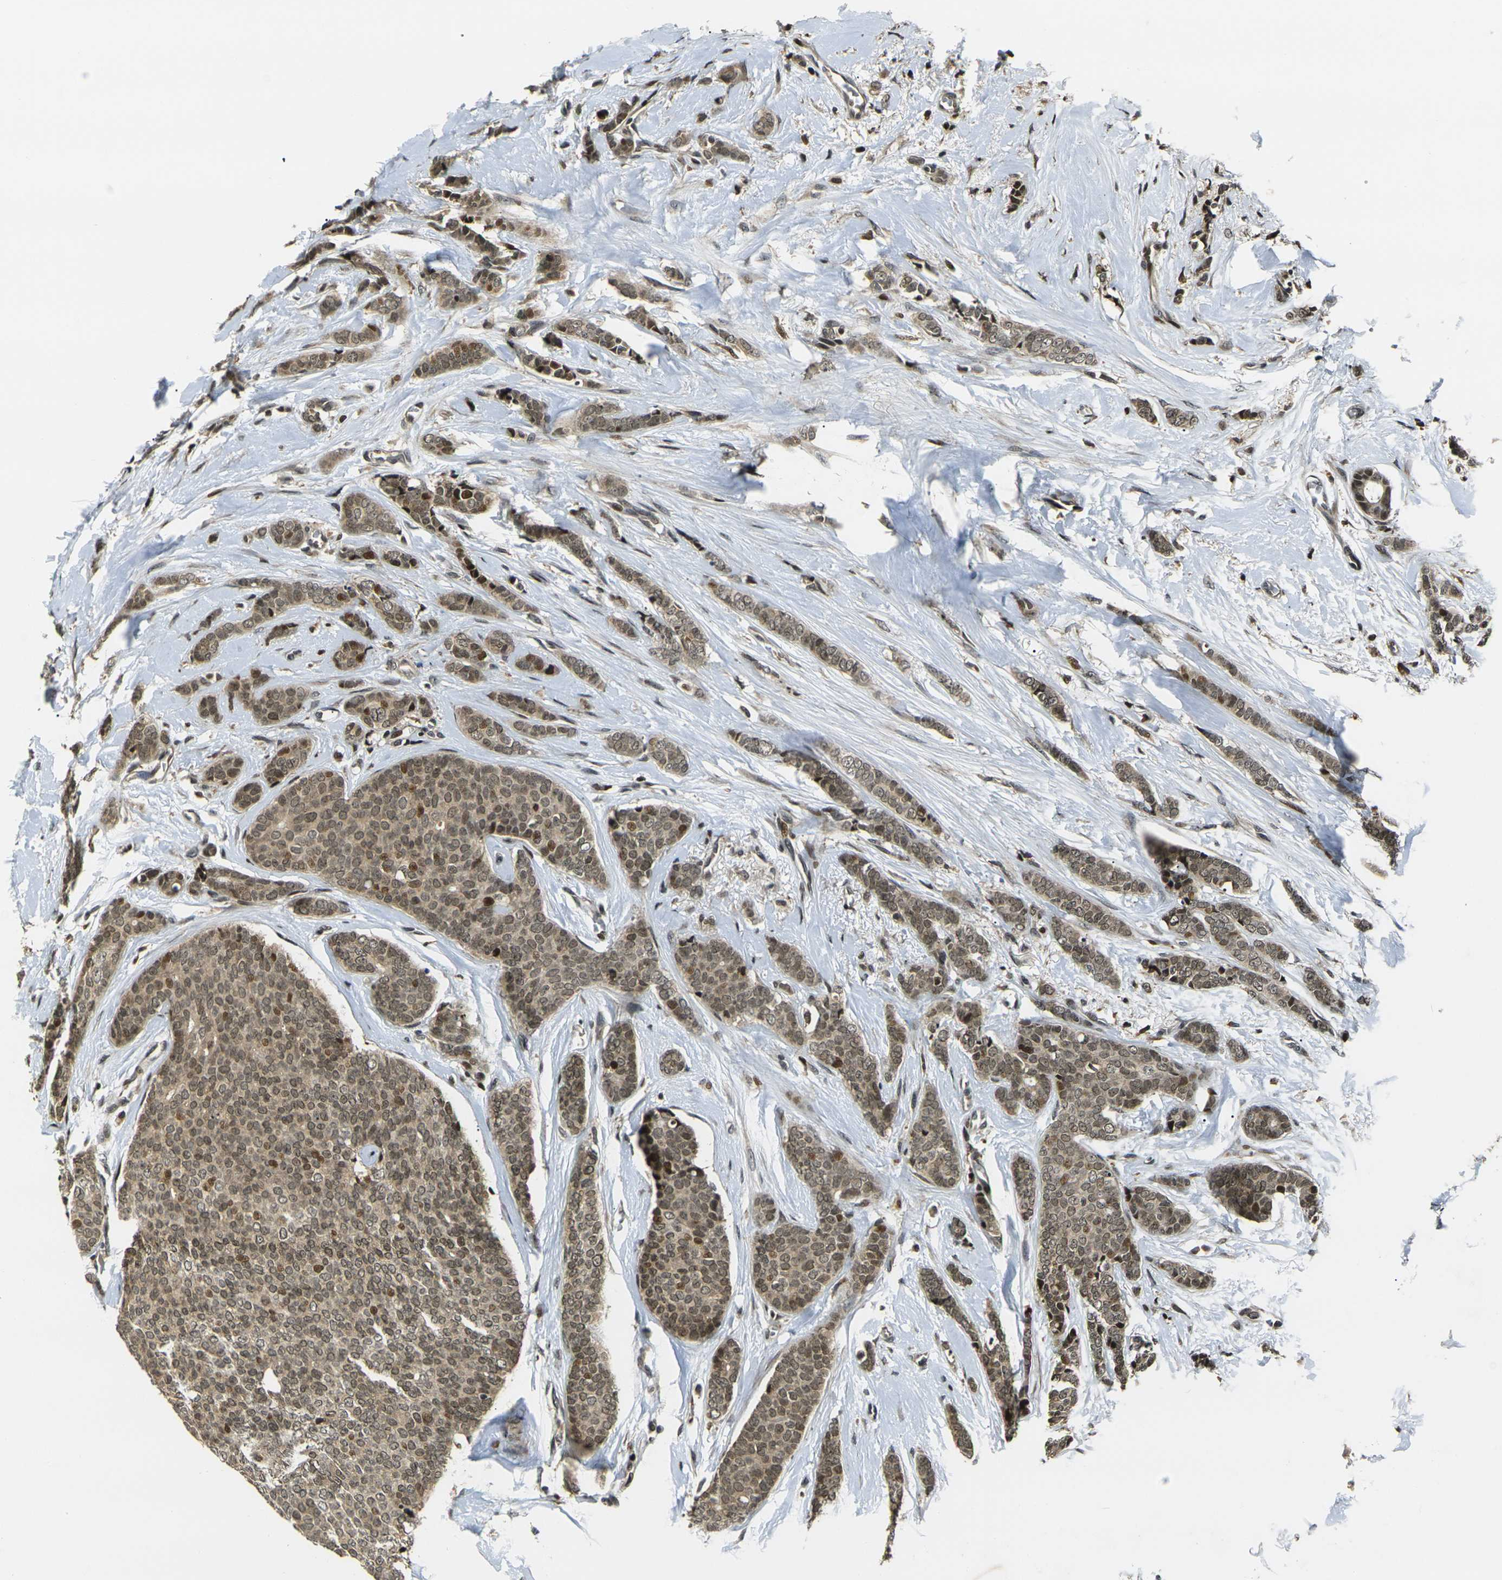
{"staining": {"intensity": "moderate", "quantity": ">75%", "location": "cytoplasmic/membranous,nuclear"}, "tissue": "breast cancer", "cell_type": "Tumor cells", "image_type": "cancer", "snomed": [{"axis": "morphology", "description": "Lobular carcinoma"}, {"axis": "topography", "description": "Skin"}, {"axis": "topography", "description": "Breast"}], "caption": "About >75% of tumor cells in breast cancer exhibit moderate cytoplasmic/membranous and nuclear protein staining as visualized by brown immunohistochemical staining.", "gene": "ACTL6A", "patient": {"sex": "female", "age": 46}}